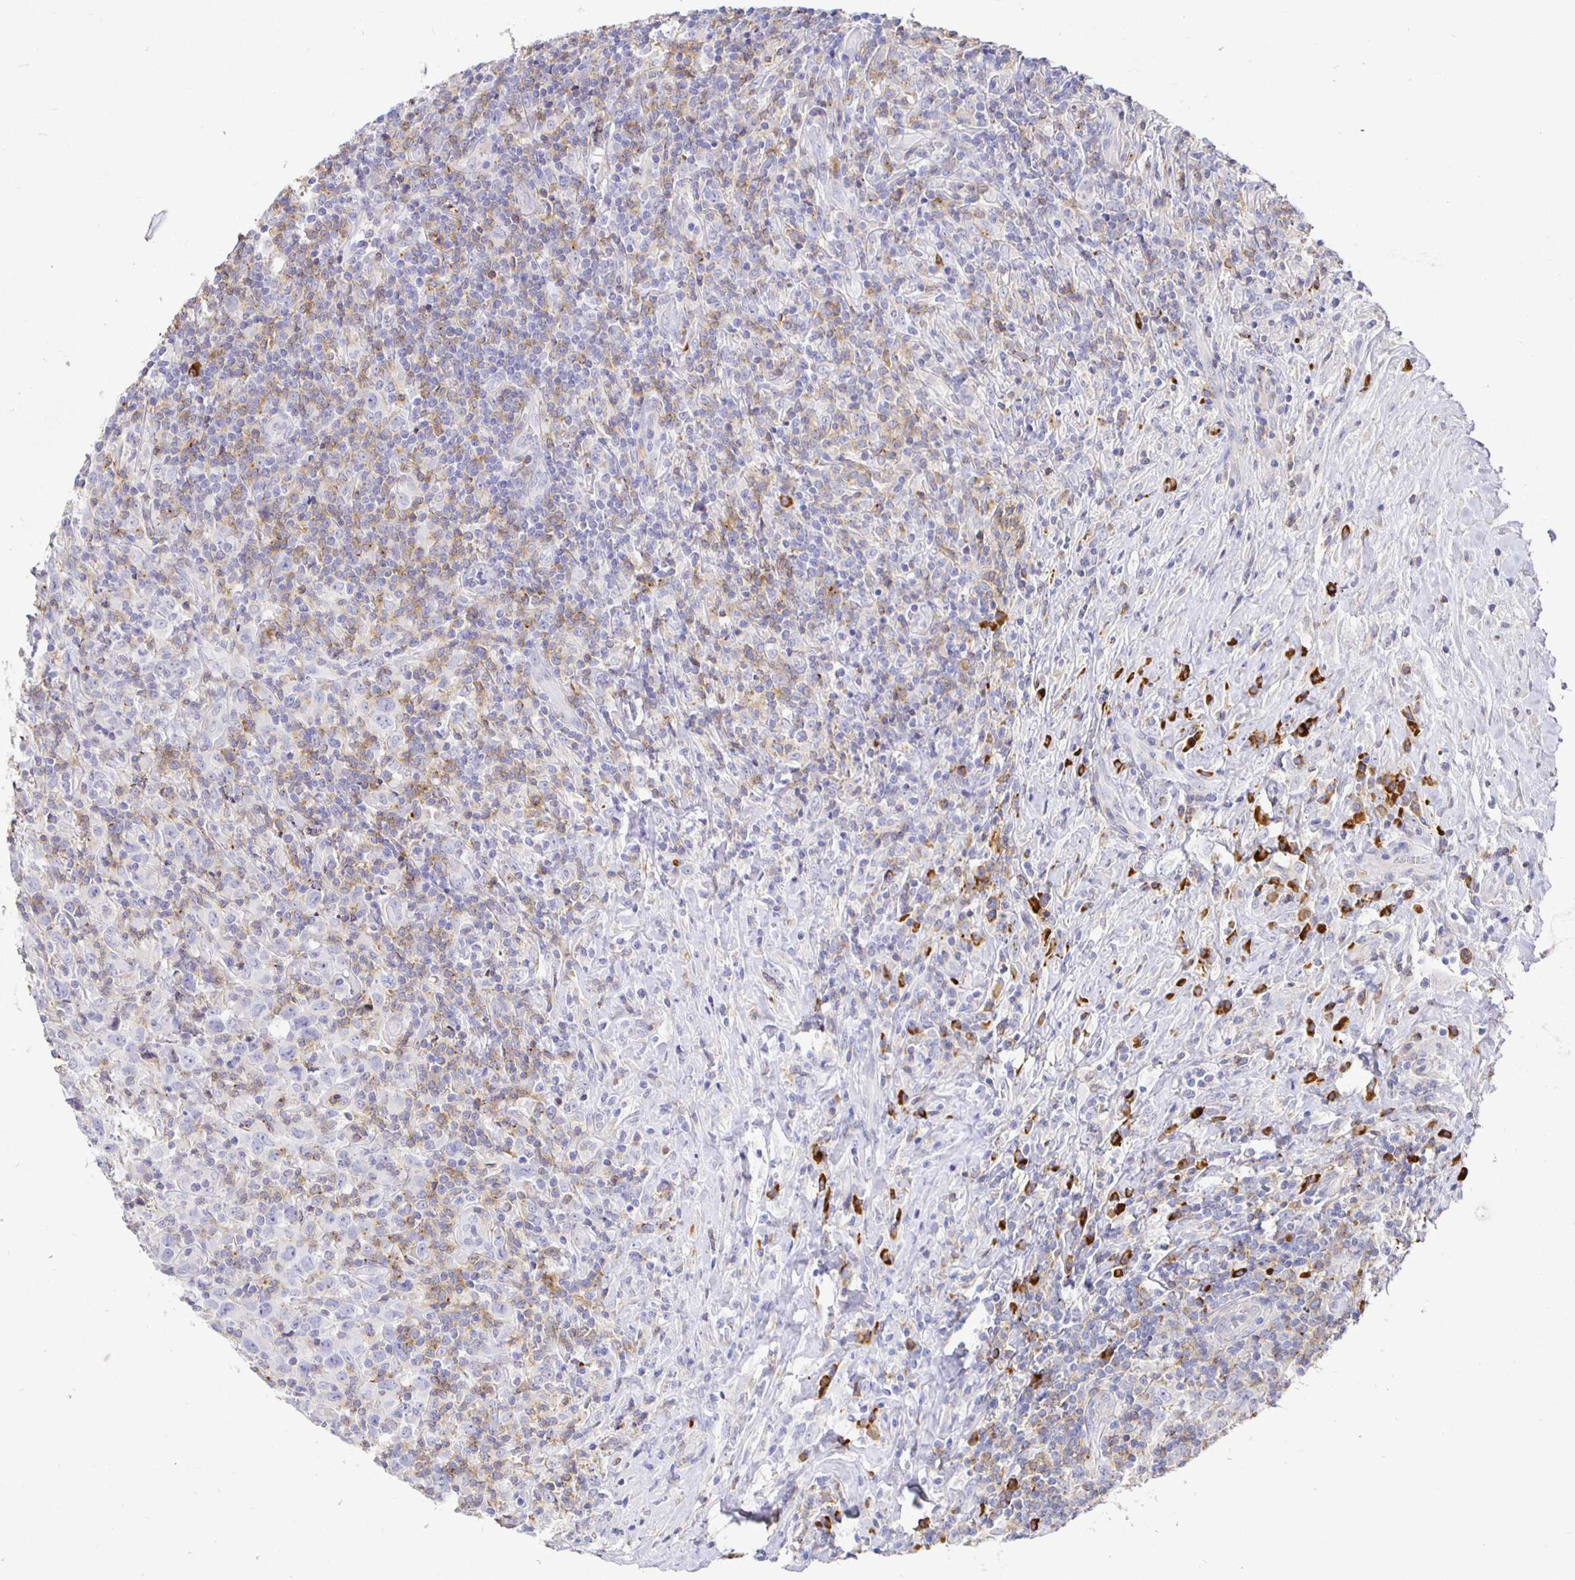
{"staining": {"intensity": "negative", "quantity": "none", "location": "none"}, "tissue": "lymphoma", "cell_type": "Tumor cells", "image_type": "cancer", "snomed": [{"axis": "morphology", "description": "Hodgkin's disease, NOS"}, {"axis": "topography", "description": "Lymph node"}], "caption": "IHC micrograph of human lymphoma stained for a protein (brown), which shows no expression in tumor cells. (Stains: DAB IHC with hematoxylin counter stain, Microscopy: brightfield microscopy at high magnification).", "gene": "CXCR3", "patient": {"sex": "female", "age": 18}}